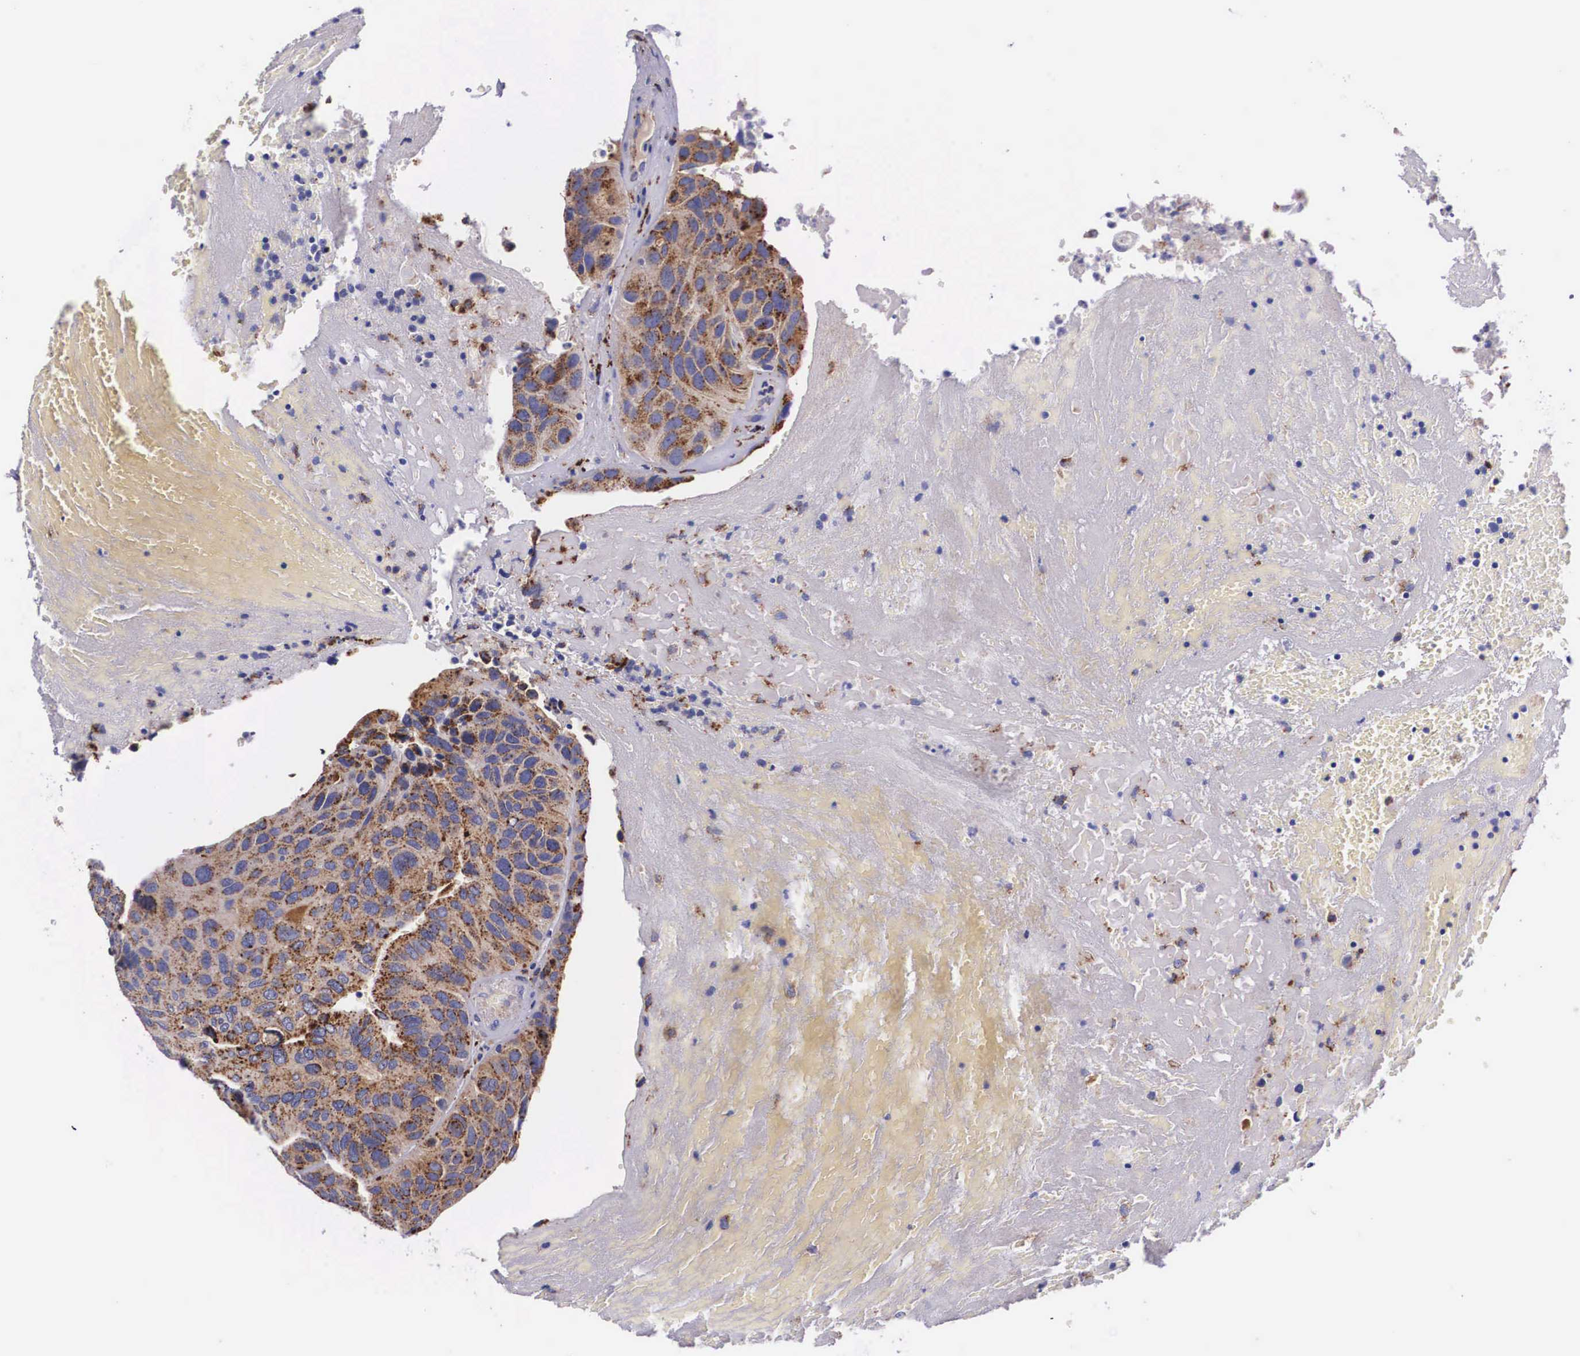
{"staining": {"intensity": "moderate", "quantity": ">75%", "location": "cytoplasmic/membranous"}, "tissue": "urothelial cancer", "cell_type": "Tumor cells", "image_type": "cancer", "snomed": [{"axis": "morphology", "description": "Urothelial carcinoma, High grade"}, {"axis": "topography", "description": "Urinary bladder"}], "caption": "A medium amount of moderate cytoplasmic/membranous positivity is seen in about >75% of tumor cells in urothelial carcinoma (high-grade) tissue.", "gene": "NAGA", "patient": {"sex": "male", "age": 66}}